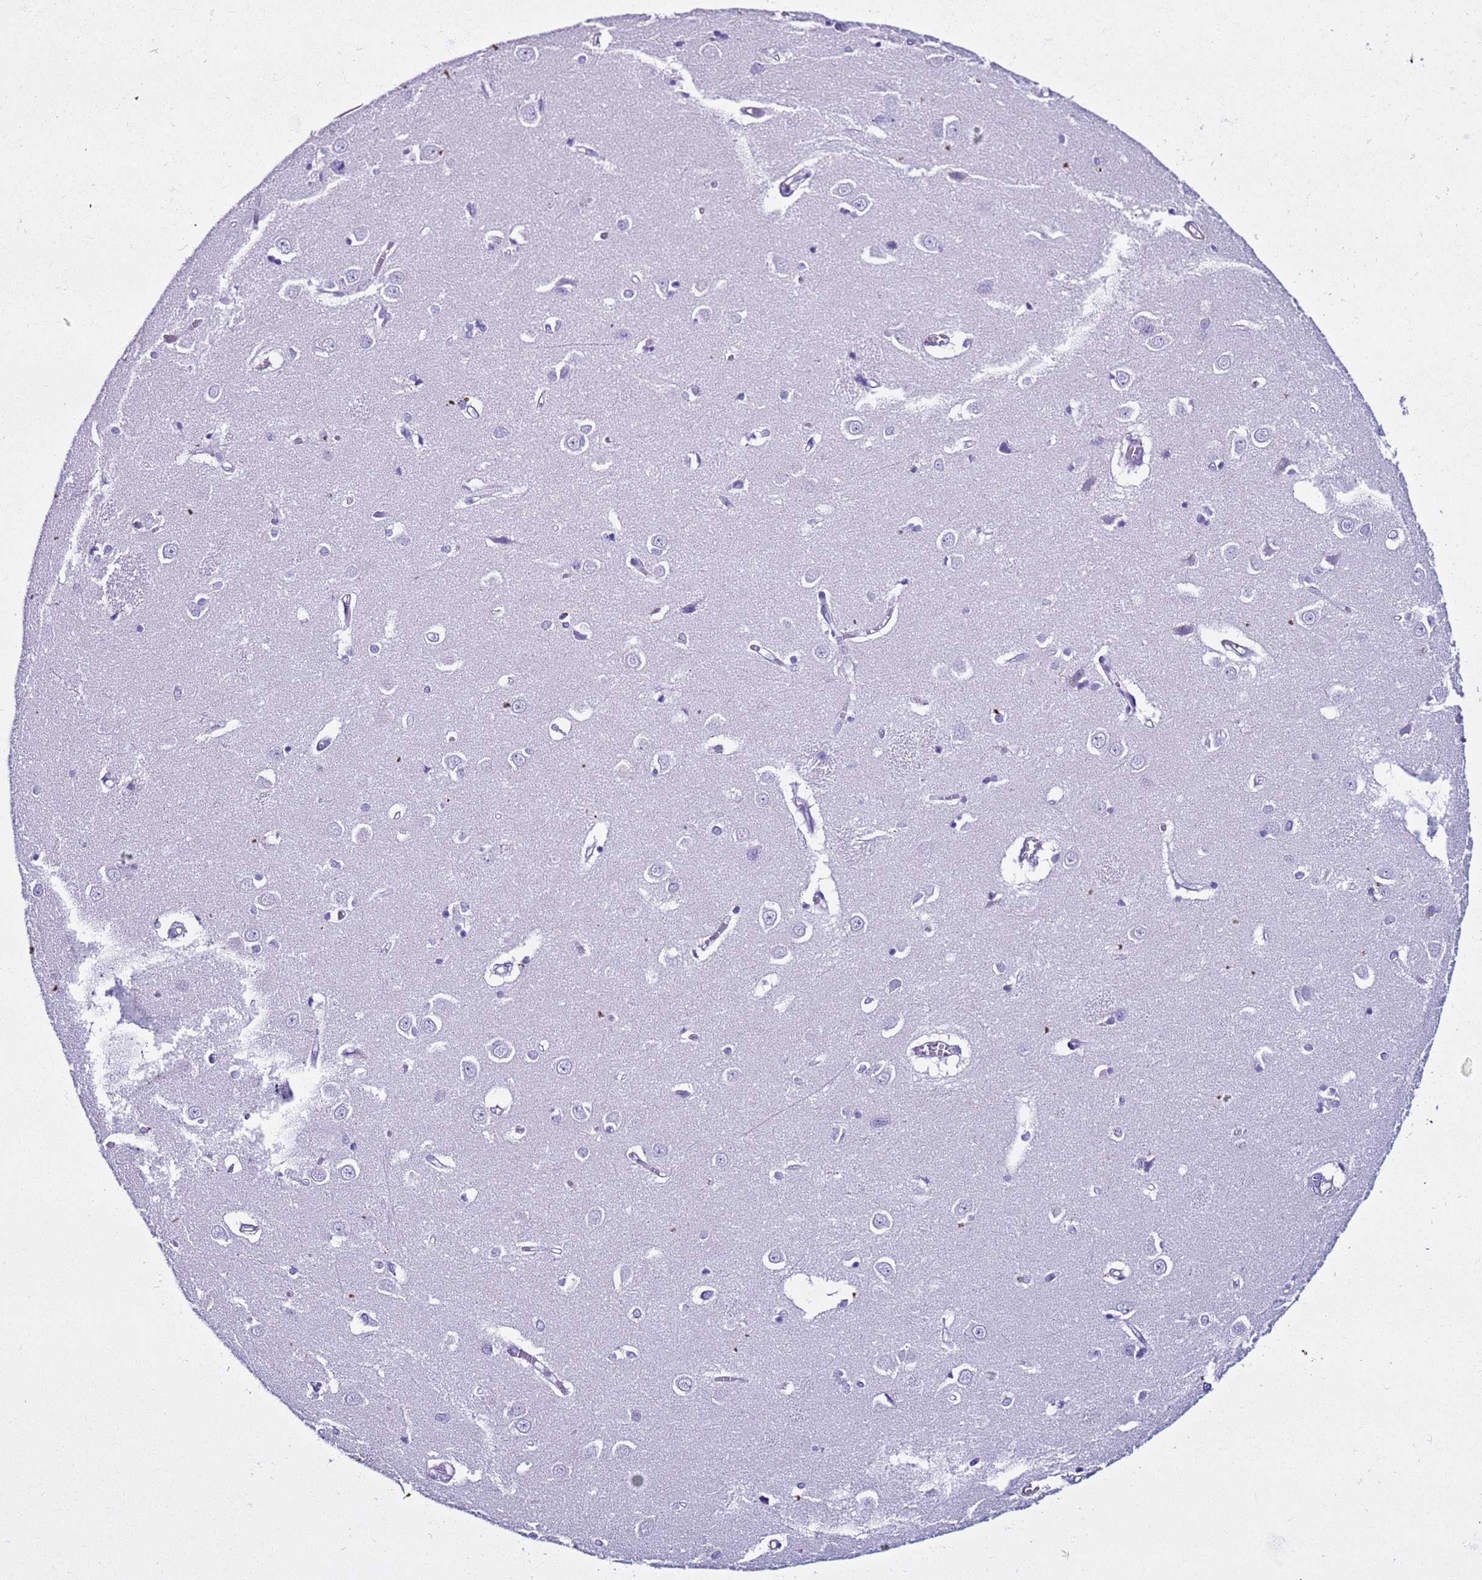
{"staining": {"intensity": "negative", "quantity": "none", "location": "none"}, "tissue": "caudate", "cell_type": "Glial cells", "image_type": "normal", "snomed": [{"axis": "morphology", "description": "Normal tissue, NOS"}, {"axis": "topography", "description": "Lateral ventricle wall"}], "caption": "The histopathology image exhibits no significant staining in glial cells of caudate.", "gene": "LCMT1", "patient": {"sex": "male", "age": 37}}